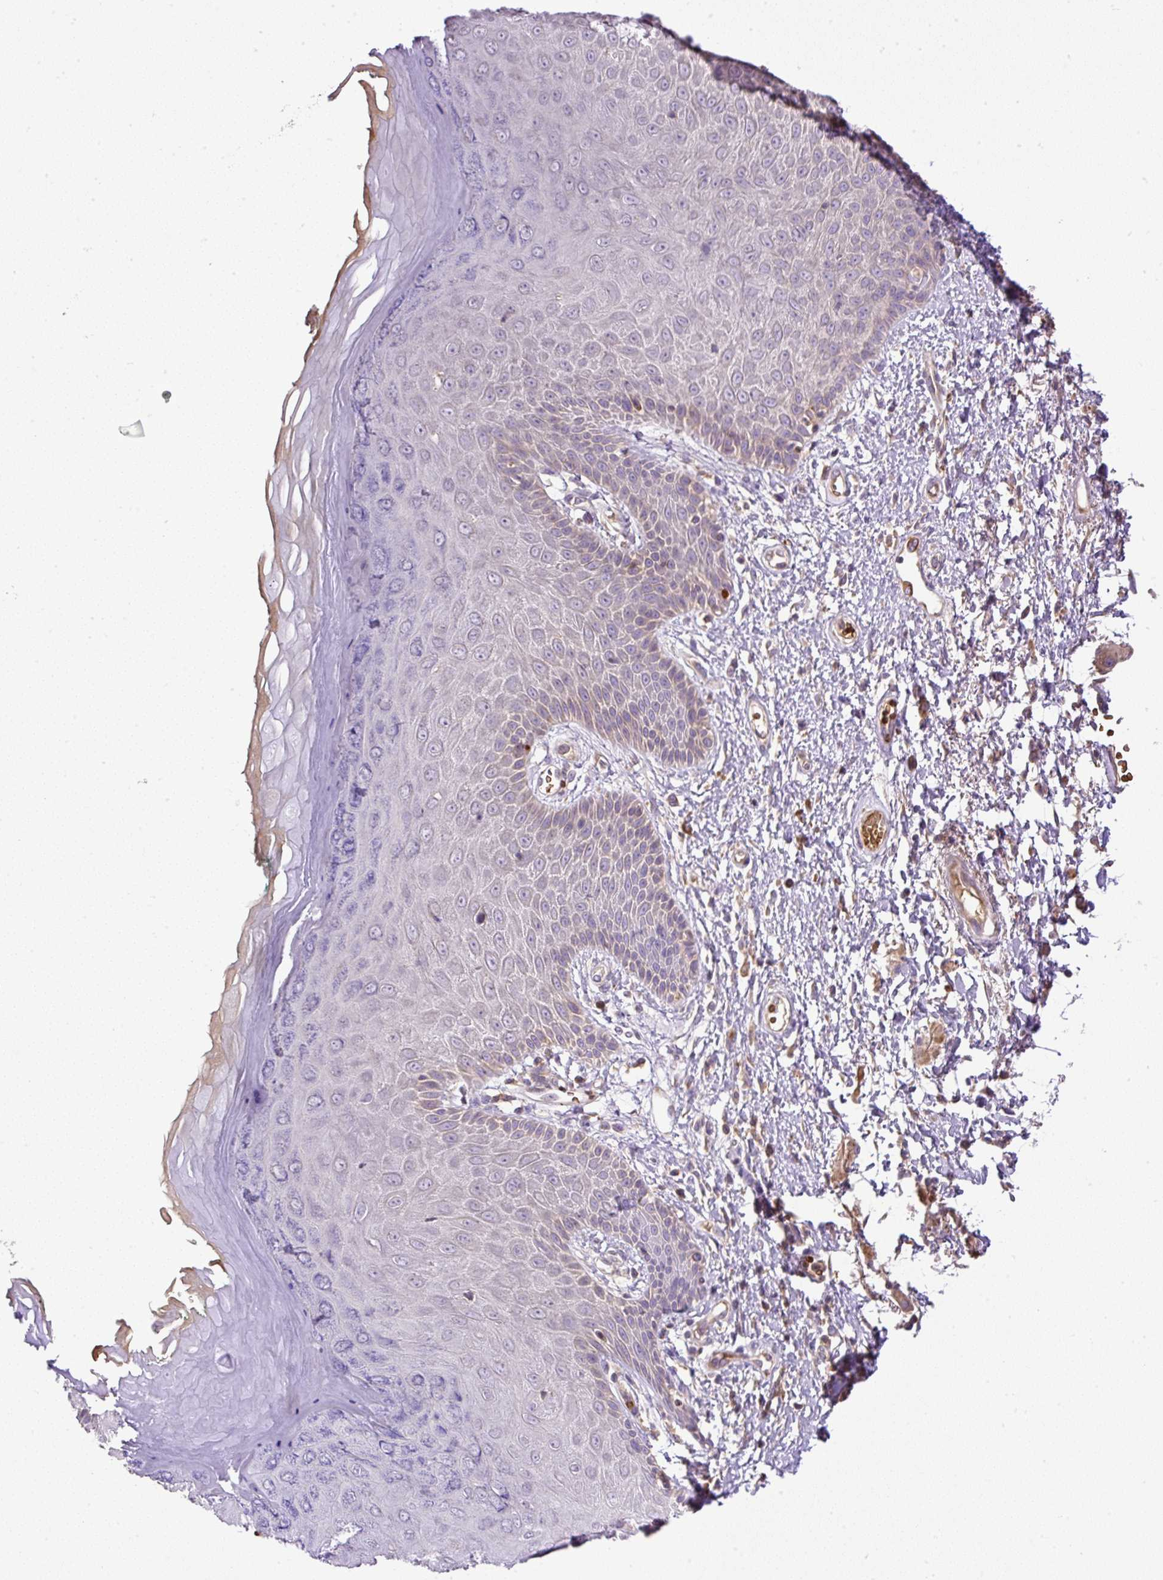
{"staining": {"intensity": "weak", "quantity": "<25%", "location": "cytoplasmic/membranous"}, "tissue": "skin", "cell_type": "Epidermal cells", "image_type": "normal", "snomed": [{"axis": "morphology", "description": "Normal tissue, NOS"}, {"axis": "topography", "description": "Anal"}, {"axis": "topography", "description": "Peripheral nerve tissue"}], "caption": "A photomicrograph of skin stained for a protein demonstrates no brown staining in epidermal cells.", "gene": "CXCL13", "patient": {"sex": "male", "age": 78}}